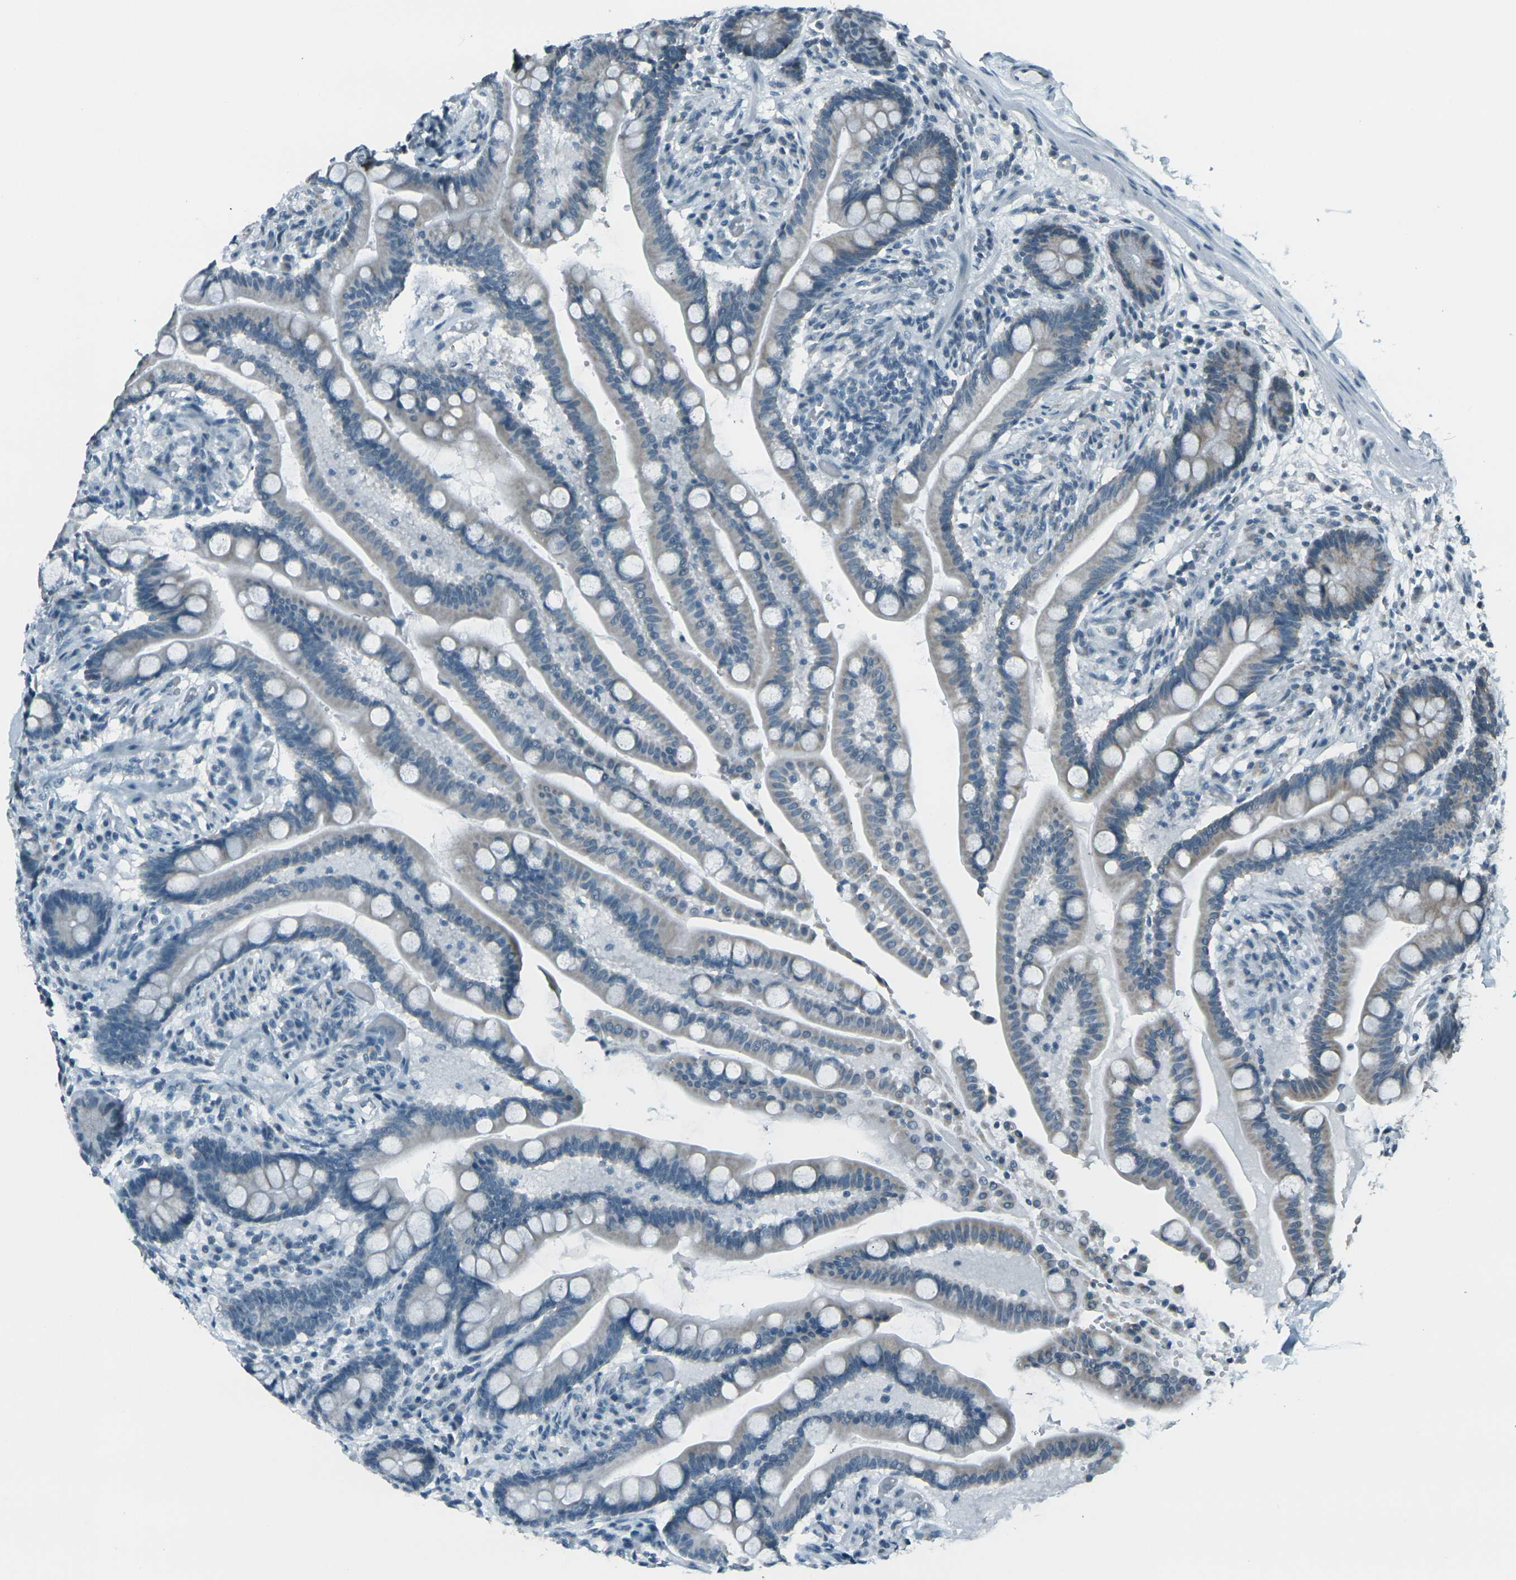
{"staining": {"intensity": "negative", "quantity": "none", "location": "none"}, "tissue": "colon", "cell_type": "Endothelial cells", "image_type": "normal", "snomed": [{"axis": "morphology", "description": "Normal tissue, NOS"}, {"axis": "topography", "description": "Colon"}], "caption": "DAB immunohistochemical staining of unremarkable colon demonstrates no significant staining in endothelial cells.", "gene": "H2BC1", "patient": {"sex": "male", "age": 73}}